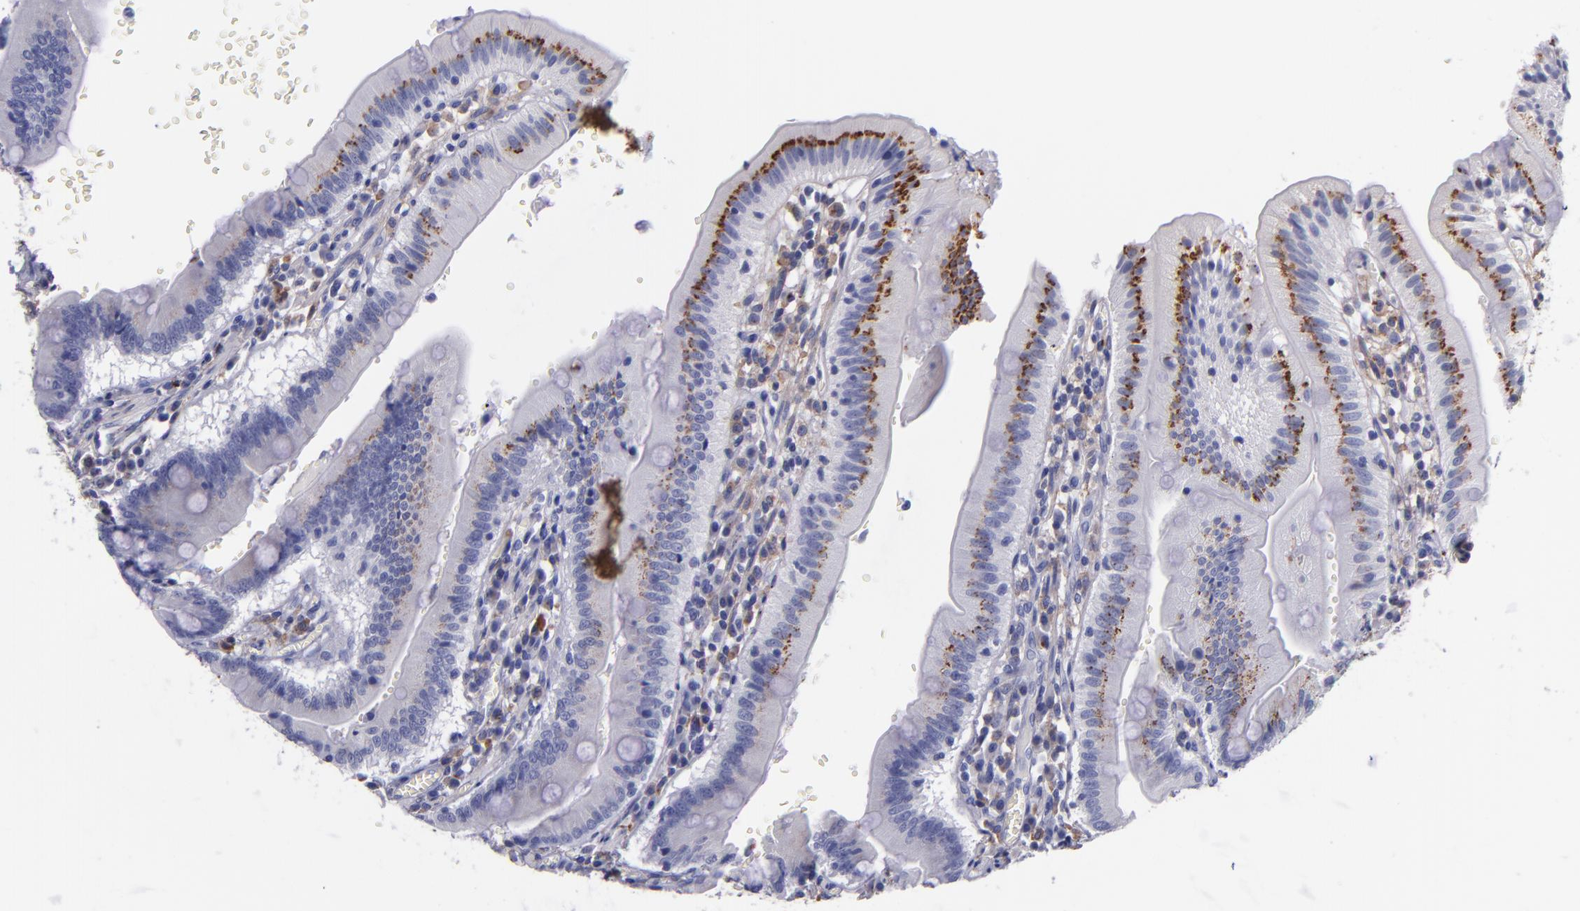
{"staining": {"intensity": "negative", "quantity": "none", "location": "none"}, "tissue": "small intestine", "cell_type": "Glandular cells", "image_type": "normal", "snomed": [{"axis": "morphology", "description": "Normal tissue, NOS"}, {"axis": "topography", "description": "Small intestine"}], "caption": "Immunohistochemistry (IHC) of normal small intestine demonstrates no staining in glandular cells.", "gene": "IVL", "patient": {"sex": "male", "age": 71}}